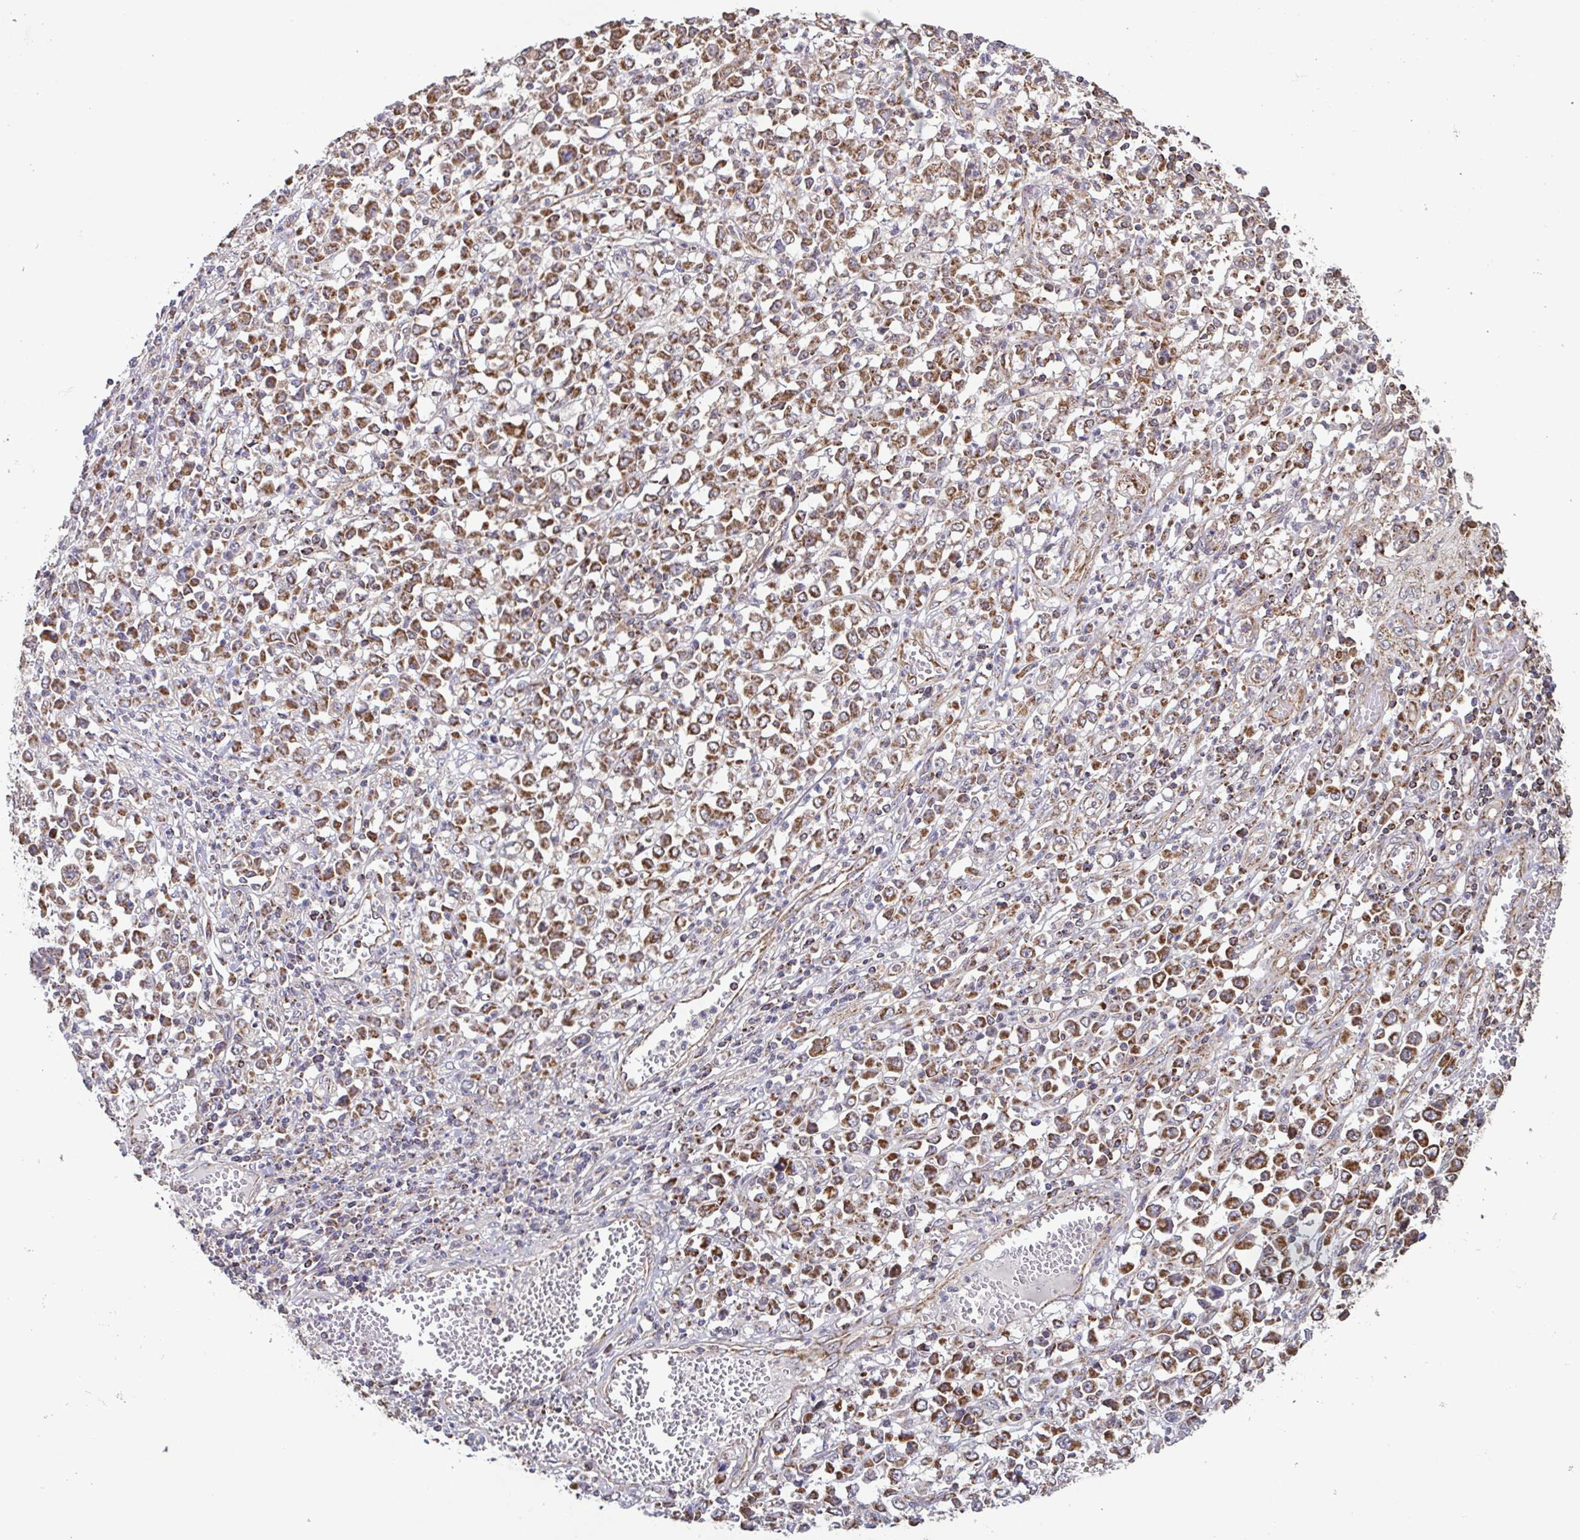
{"staining": {"intensity": "moderate", "quantity": "25%-75%", "location": "cytoplasmic/membranous"}, "tissue": "stomach cancer", "cell_type": "Tumor cells", "image_type": "cancer", "snomed": [{"axis": "morphology", "description": "Adenocarcinoma, NOS"}, {"axis": "topography", "description": "Stomach, upper"}], "caption": "This image exhibits immunohistochemistry staining of human stomach adenocarcinoma, with medium moderate cytoplasmic/membranous expression in approximately 25%-75% of tumor cells.", "gene": "DIP2B", "patient": {"sex": "male", "age": 70}}